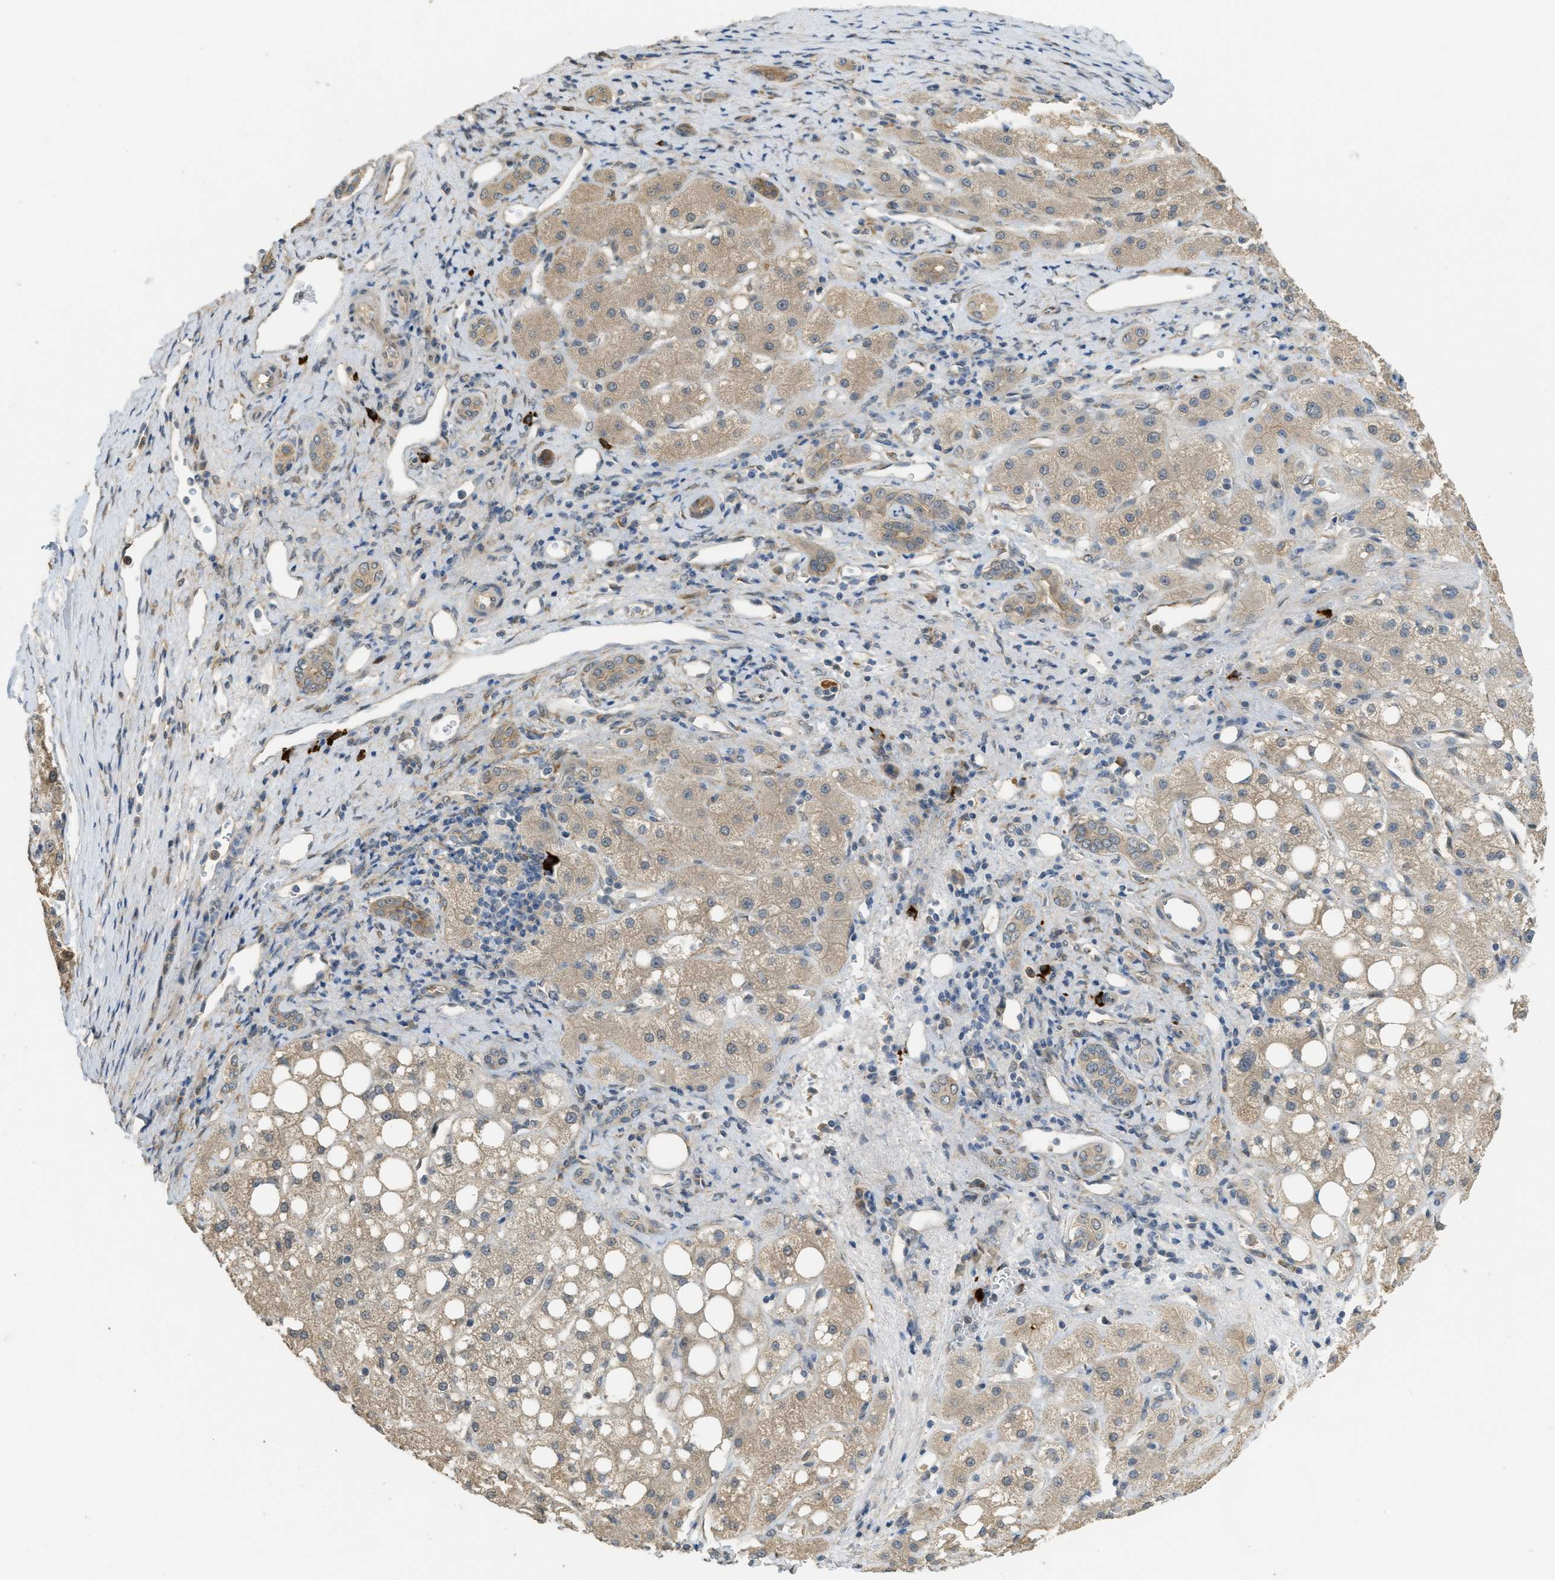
{"staining": {"intensity": "weak", "quantity": ">75%", "location": "cytoplasmic/membranous"}, "tissue": "liver cancer", "cell_type": "Tumor cells", "image_type": "cancer", "snomed": [{"axis": "morphology", "description": "Carcinoma, Hepatocellular, NOS"}, {"axis": "topography", "description": "Liver"}], "caption": "Weak cytoplasmic/membranous protein staining is seen in about >75% of tumor cells in liver cancer (hepatocellular carcinoma).", "gene": "IGF2BP2", "patient": {"sex": "male", "age": 80}}